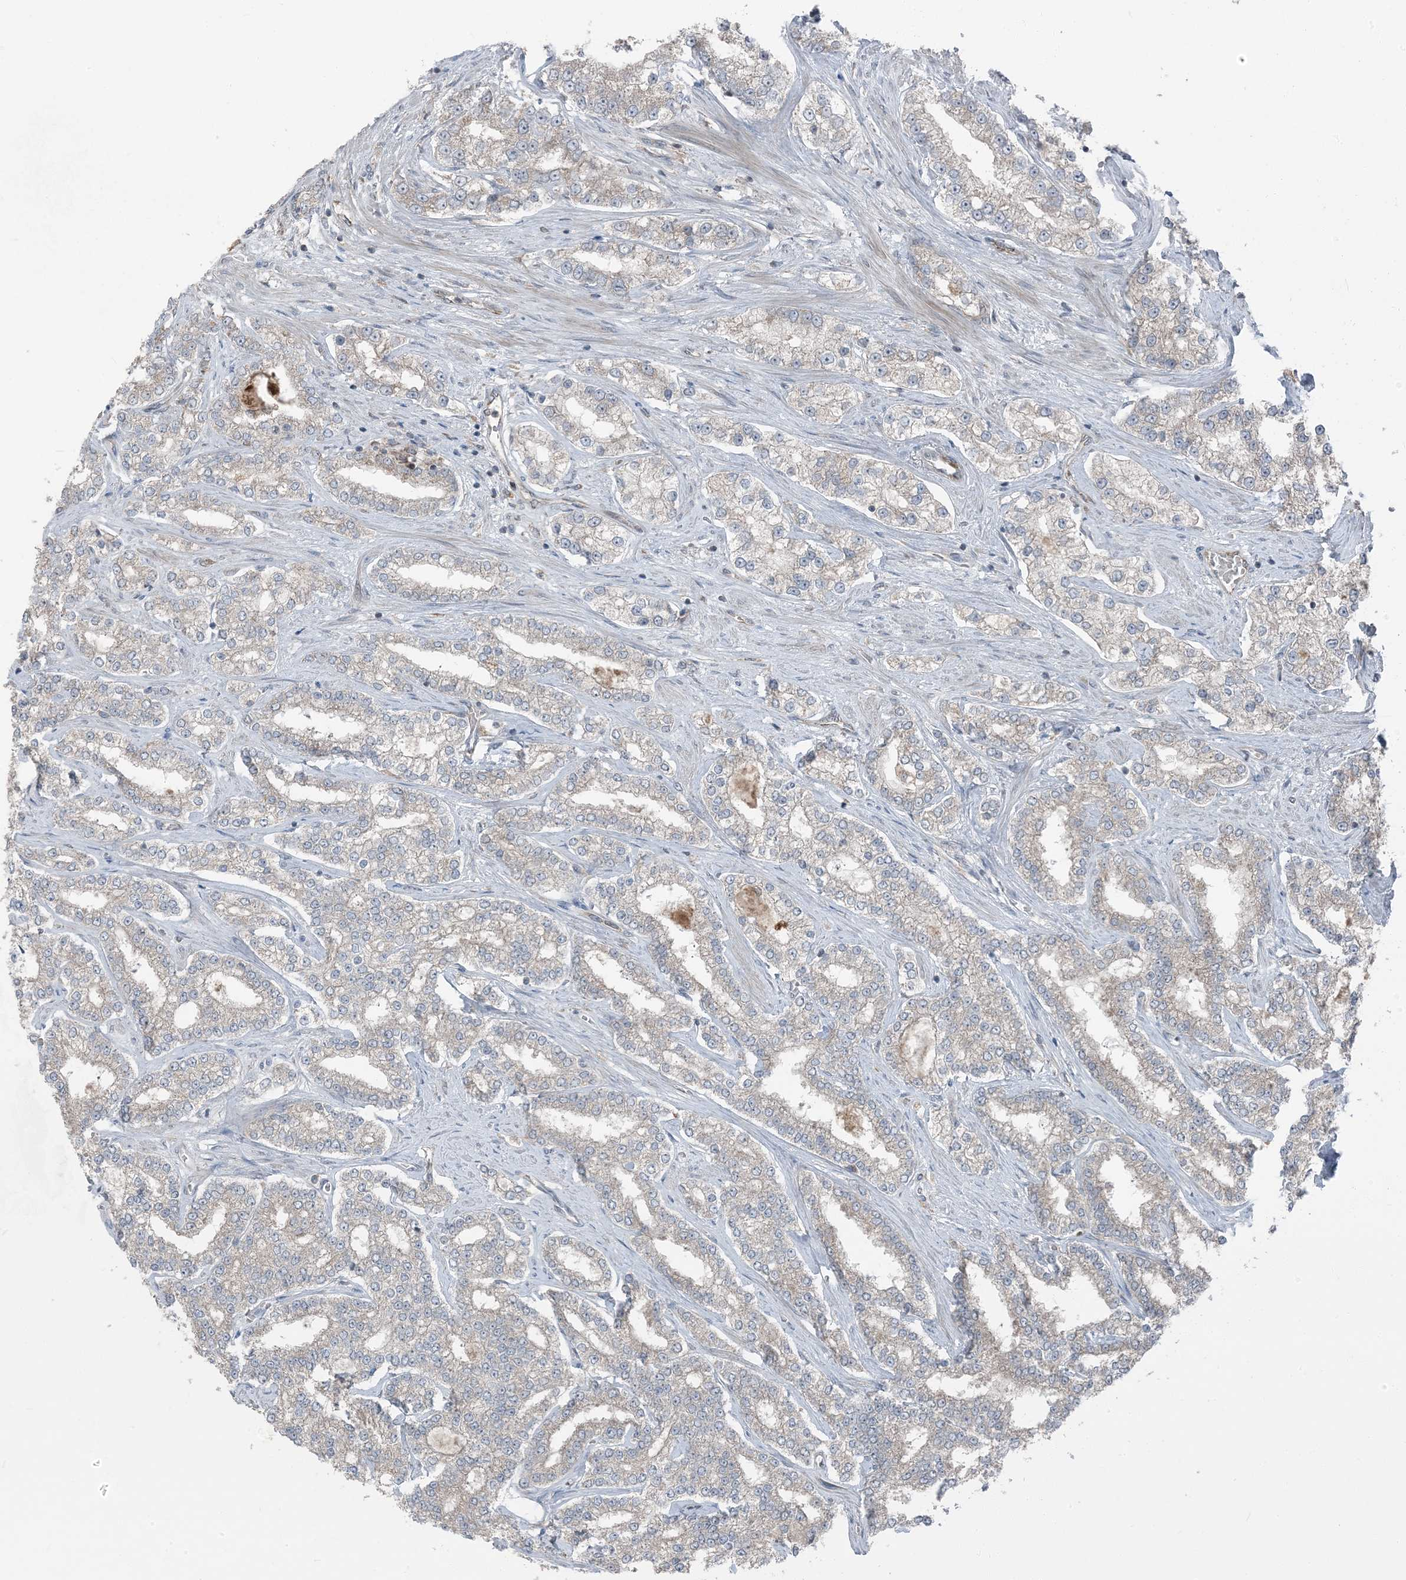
{"staining": {"intensity": "weak", "quantity": "<25%", "location": "cytoplasmic/membranous"}, "tissue": "prostate cancer", "cell_type": "Tumor cells", "image_type": "cancer", "snomed": [{"axis": "morphology", "description": "Normal tissue, NOS"}, {"axis": "morphology", "description": "Adenocarcinoma, High grade"}, {"axis": "topography", "description": "Prostate"}], "caption": "DAB (3,3'-diaminobenzidine) immunohistochemical staining of human prostate cancer reveals no significant staining in tumor cells. The staining is performed using DAB brown chromogen with nuclei counter-stained in using hematoxylin.", "gene": "RAB3GAP1", "patient": {"sex": "male", "age": 83}}